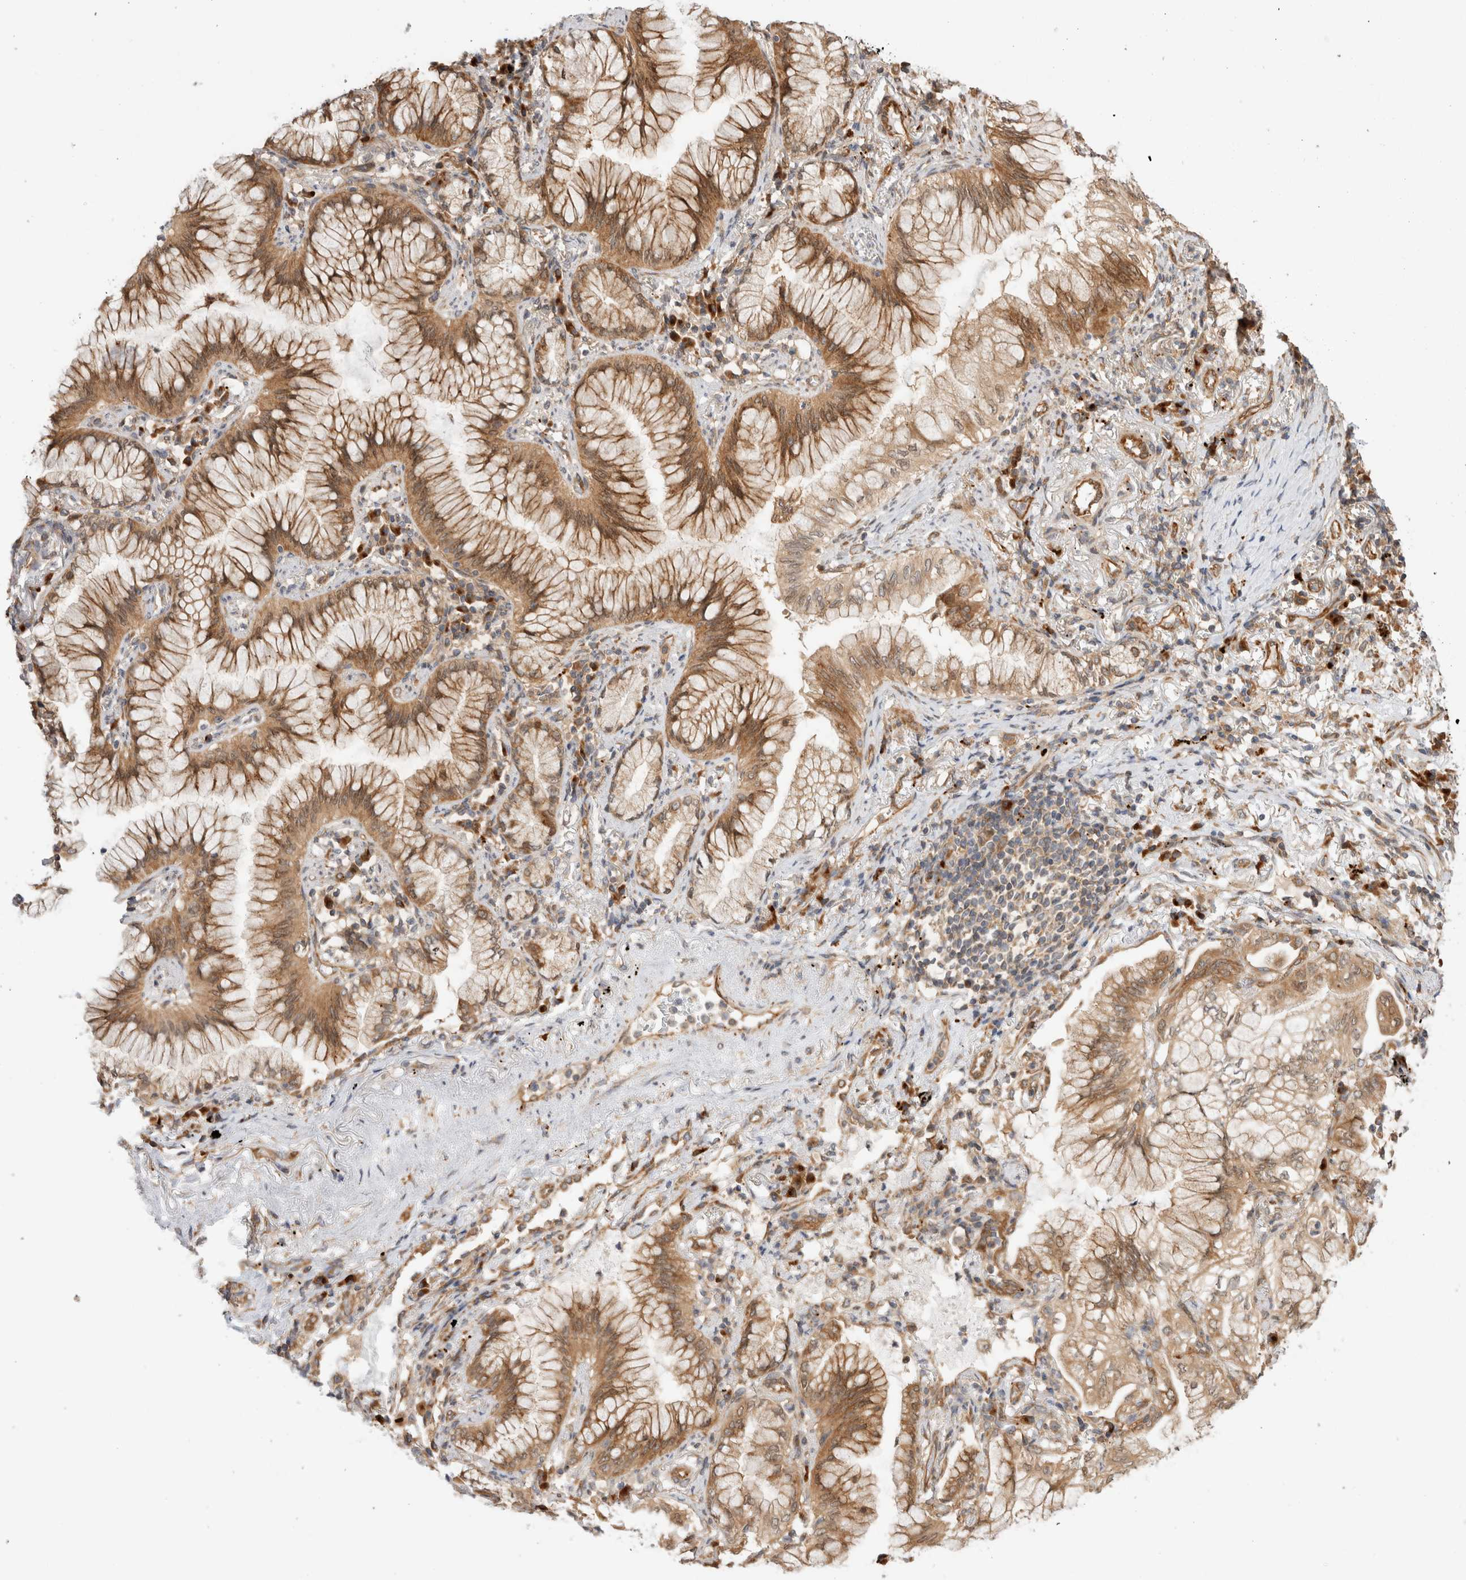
{"staining": {"intensity": "moderate", "quantity": ">75%", "location": "cytoplasmic/membranous"}, "tissue": "lung cancer", "cell_type": "Tumor cells", "image_type": "cancer", "snomed": [{"axis": "morphology", "description": "Adenocarcinoma, NOS"}, {"axis": "topography", "description": "Lung"}], "caption": "Immunohistochemical staining of lung cancer (adenocarcinoma) exhibits medium levels of moderate cytoplasmic/membranous protein staining in approximately >75% of tumor cells.", "gene": "ACTL9", "patient": {"sex": "female", "age": 70}}